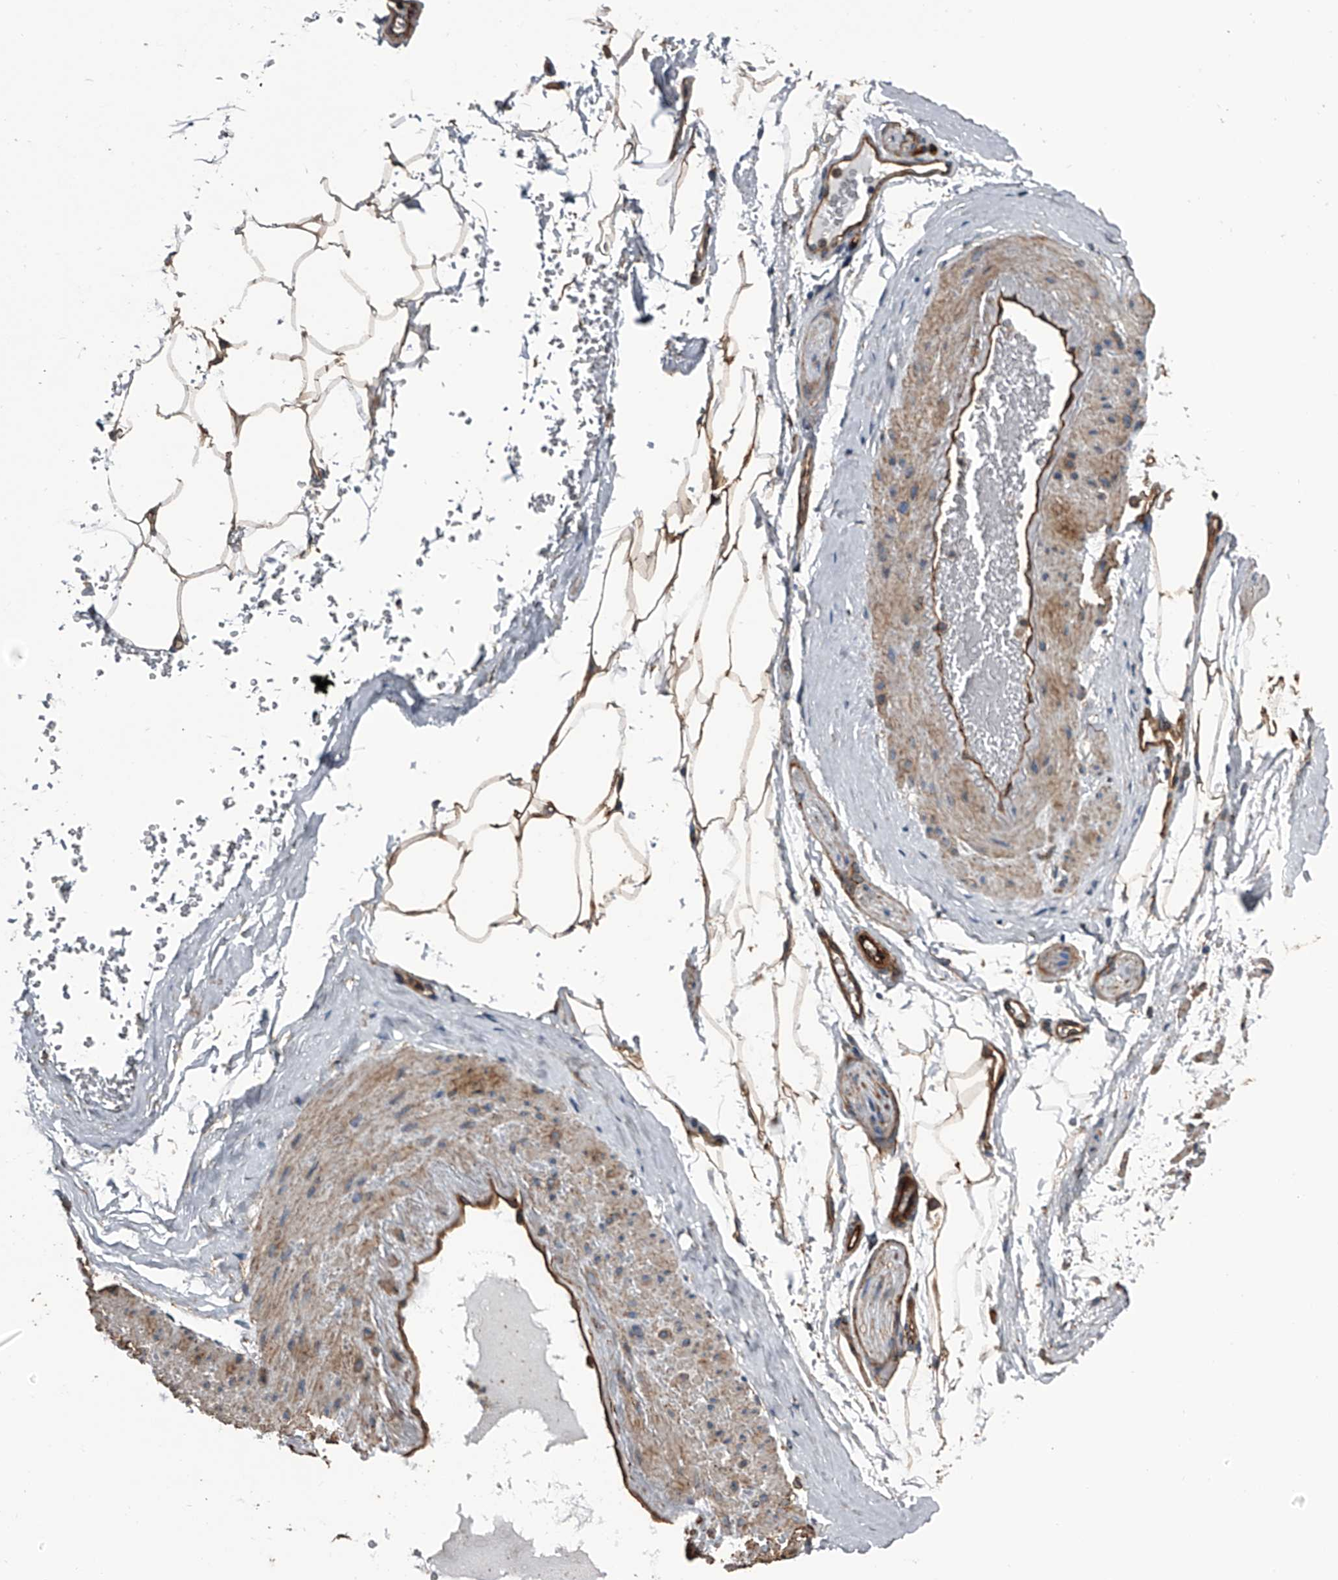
{"staining": {"intensity": "strong", "quantity": ">75%", "location": "cytoplasmic/membranous"}, "tissue": "adipose tissue", "cell_type": "Adipocytes", "image_type": "normal", "snomed": [{"axis": "morphology", "description": "Normal tissue, NOS"}, {"axis": "morphology", "description": "Adenocarcinoma, Low grade"}, {"axis": "topography", "description": "Prostate"}, {"axis": "topography", "description": "Peripheral nerve tissue"}], "caption": "Immunohistochemical staining of normal adipose tissue shows >75% levels of strong cytoplasmic/membranous protein expression in about >75% of adipocytes.", "gene": "LDLRAD2", "patient": {"sex": "male", "age": 63}}